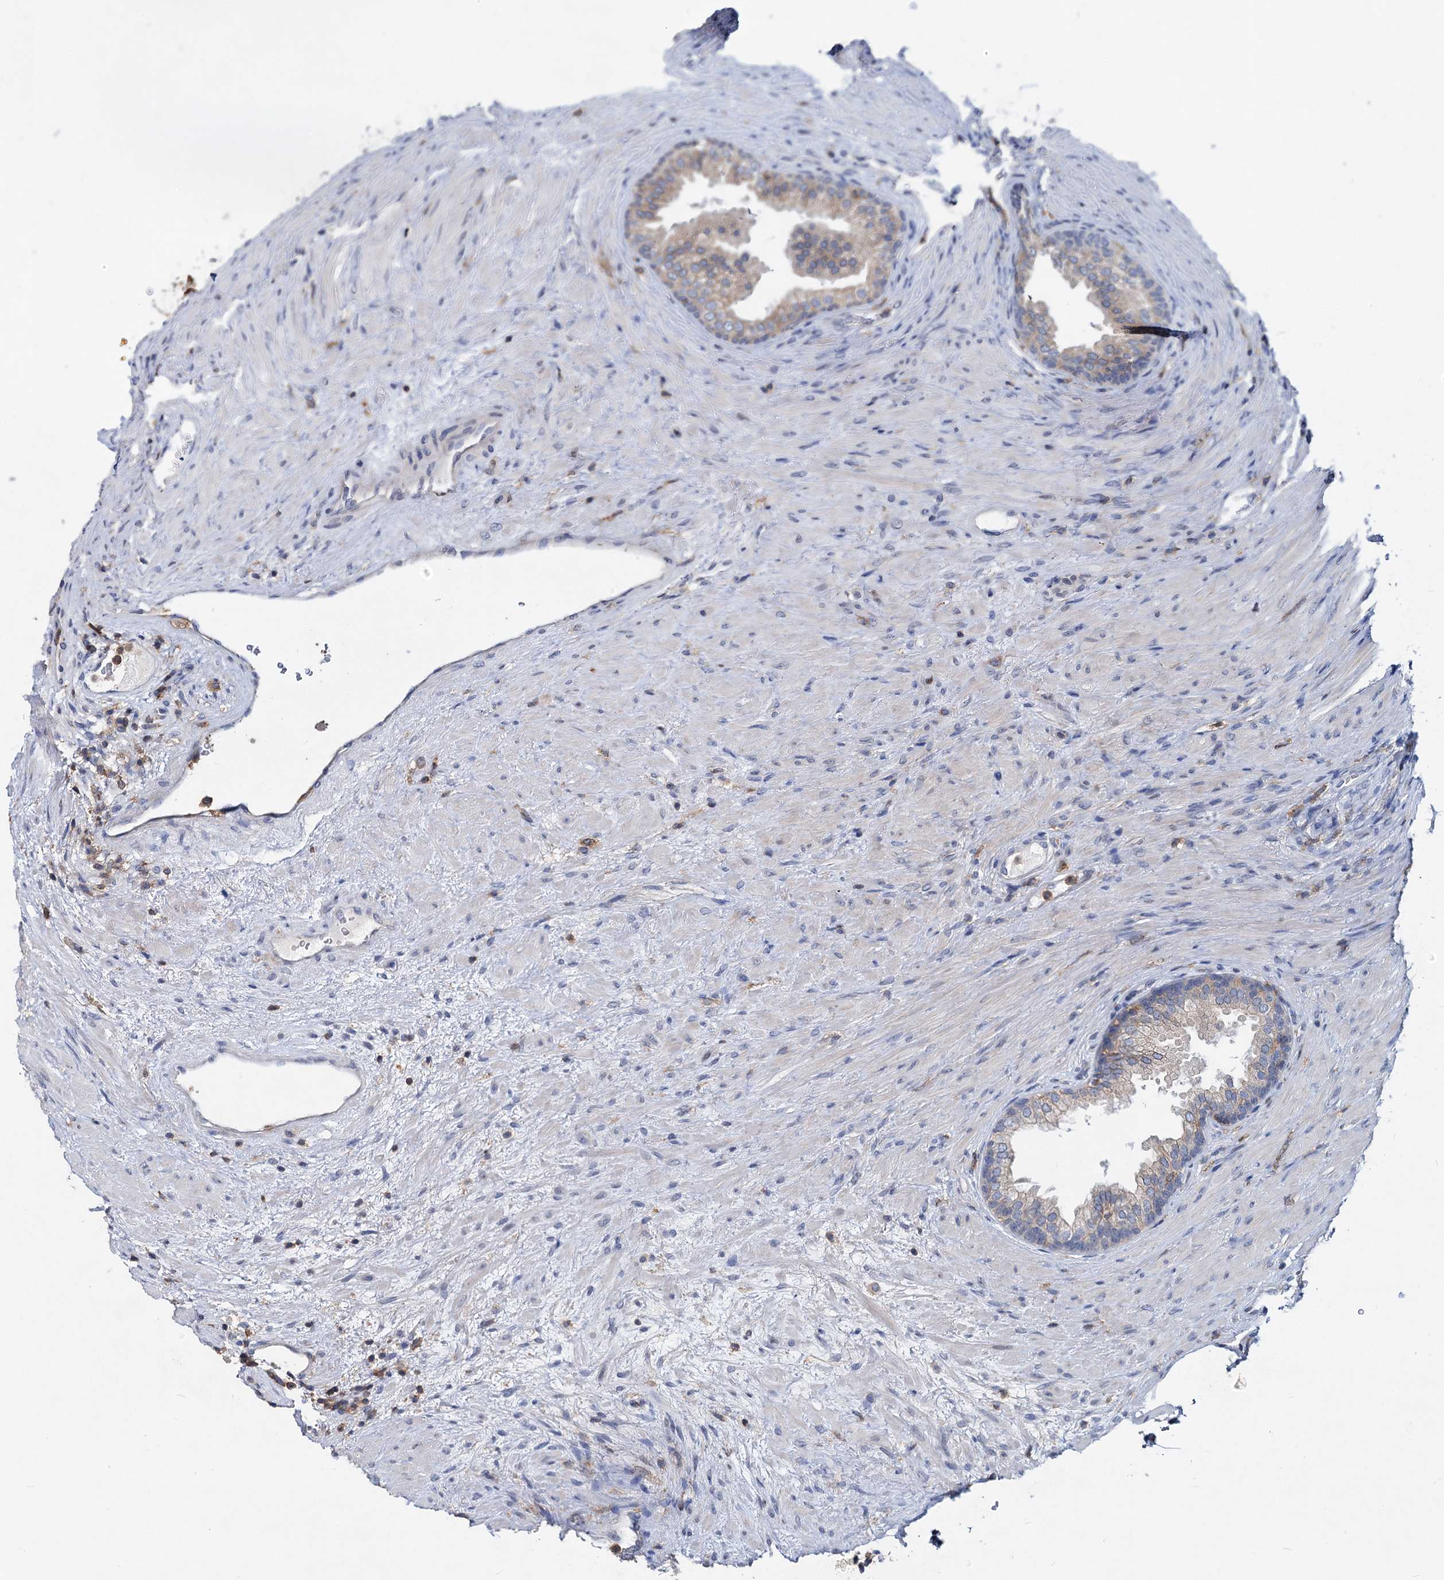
{"staining": {"intensity": "weak", "quantity": "25%-75%", "location": "cytoplasmic/membranous"}, "tissue": "prostate", "cell_type": "Glandular cells", "image_type": "normal", "snomed": [{"axis": "morphology", "description": "Normal tissue, NOS"}, {"axis": "topography", "description": "Prostate"}], "caption": "A brown stain labels weak cytoplasmic/membranous expression of a protein in glandular cells of unremarkable prostate. The protein of interest is shown in brown color, while the nuclei are stained blue.", "gene": "LRCH4", "patient": {"sex": "male", "age": 76}}